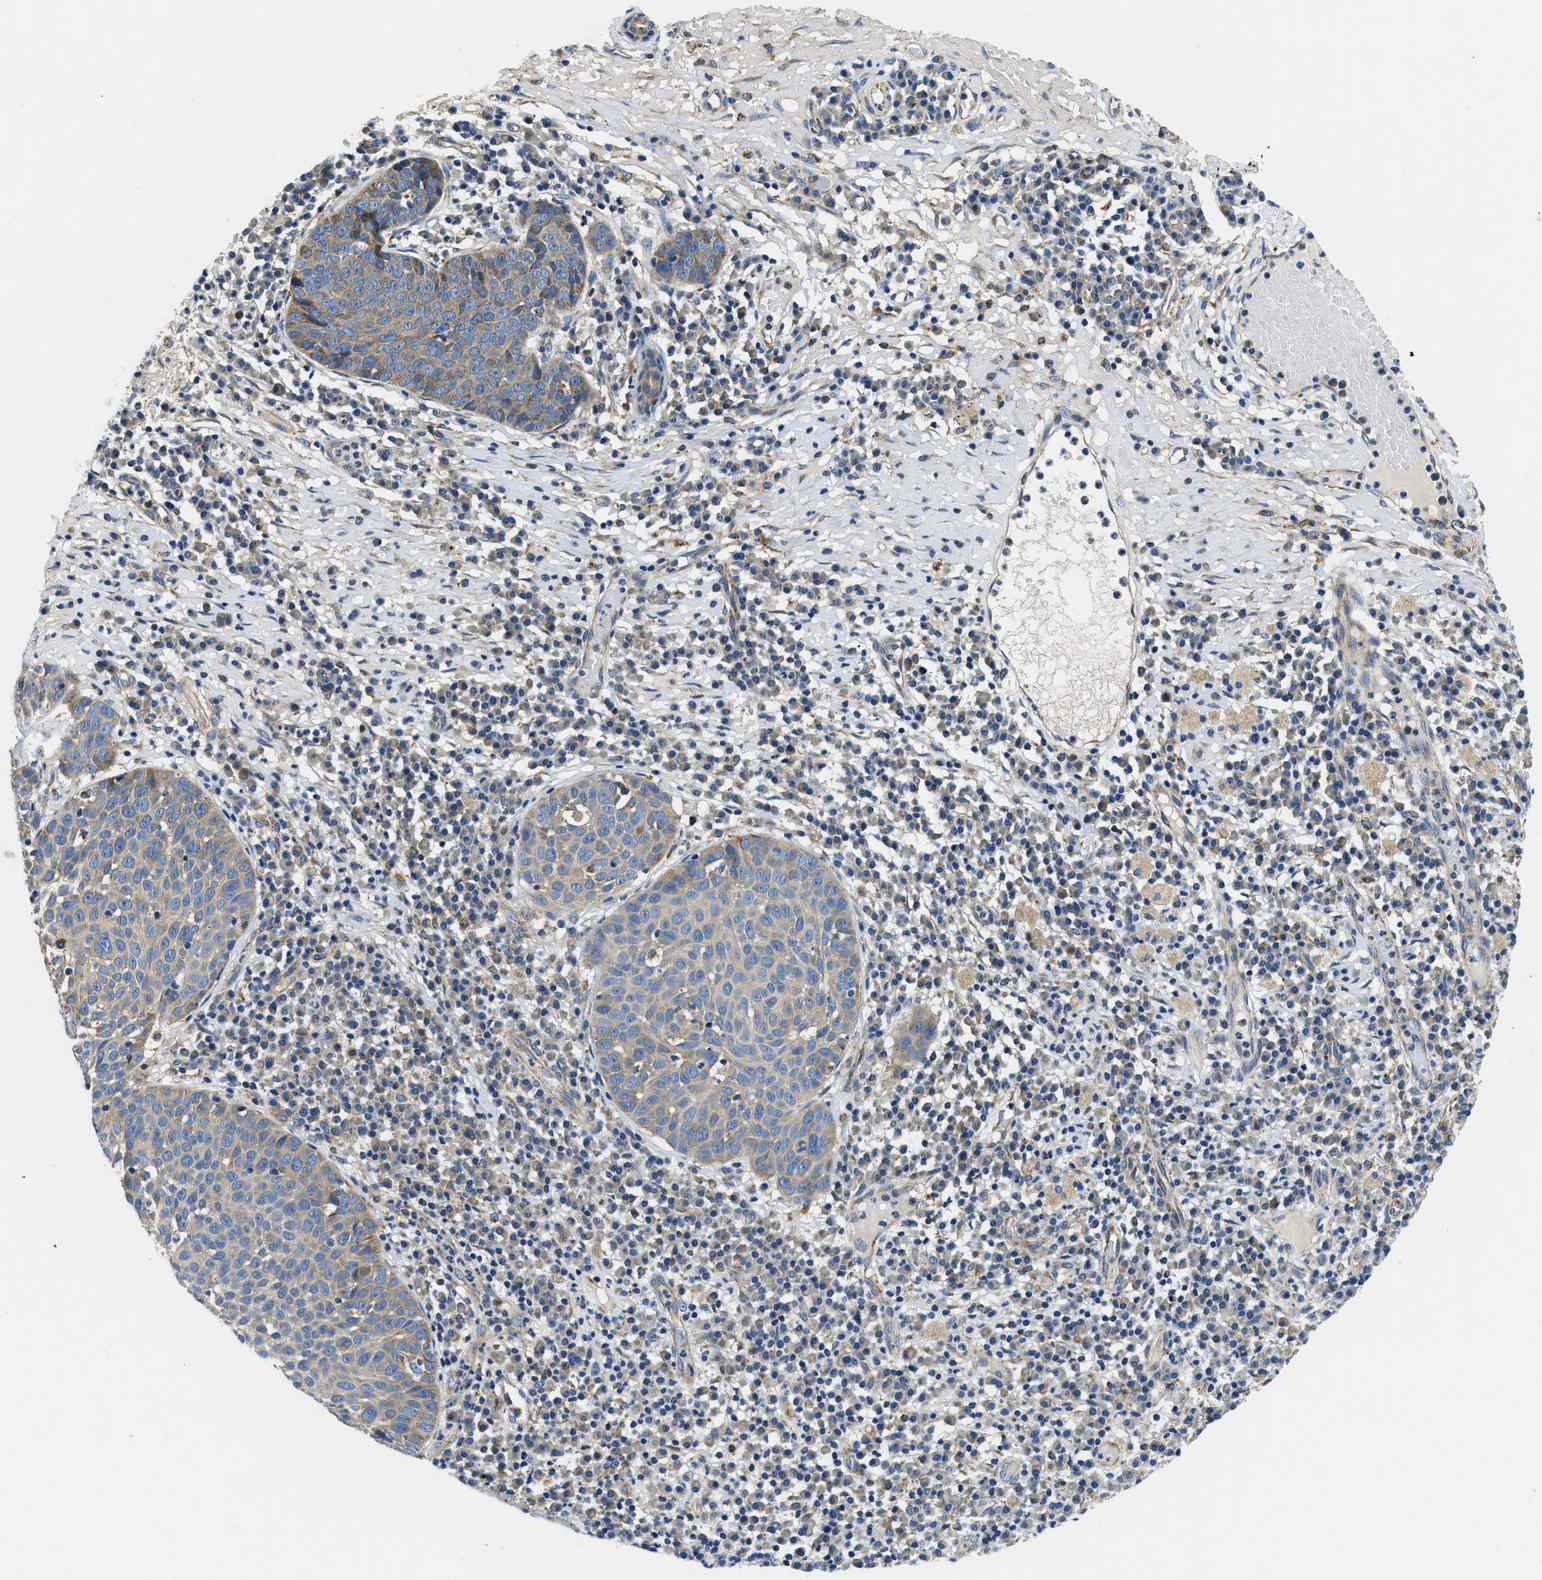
{"staining": {"intensity": "moderate", "quantity": "<25%", "location": "cytoplasmic/membranous"}, "tissue": "skin cancer", "cell_type": "Tumor cells", "image_type": "cancer", "snomed": [{"axis": "morphology", "description": "Squamous cell carcinoma in situ, NOS"}, {"axis": "morphology", "description": "Squamous cell carcinoma, NOS"}, {"axis": "topography", "description": "Skin"}], "caption": "The histopathology image exhibits staining of skin squamous cell carcinoma, revealing moderate cytoplasmic/membranous protein positivity (brown color) within tumor cells.", "gene": "SAMD4B", "patient": {"sex": "male", "age": 93}}